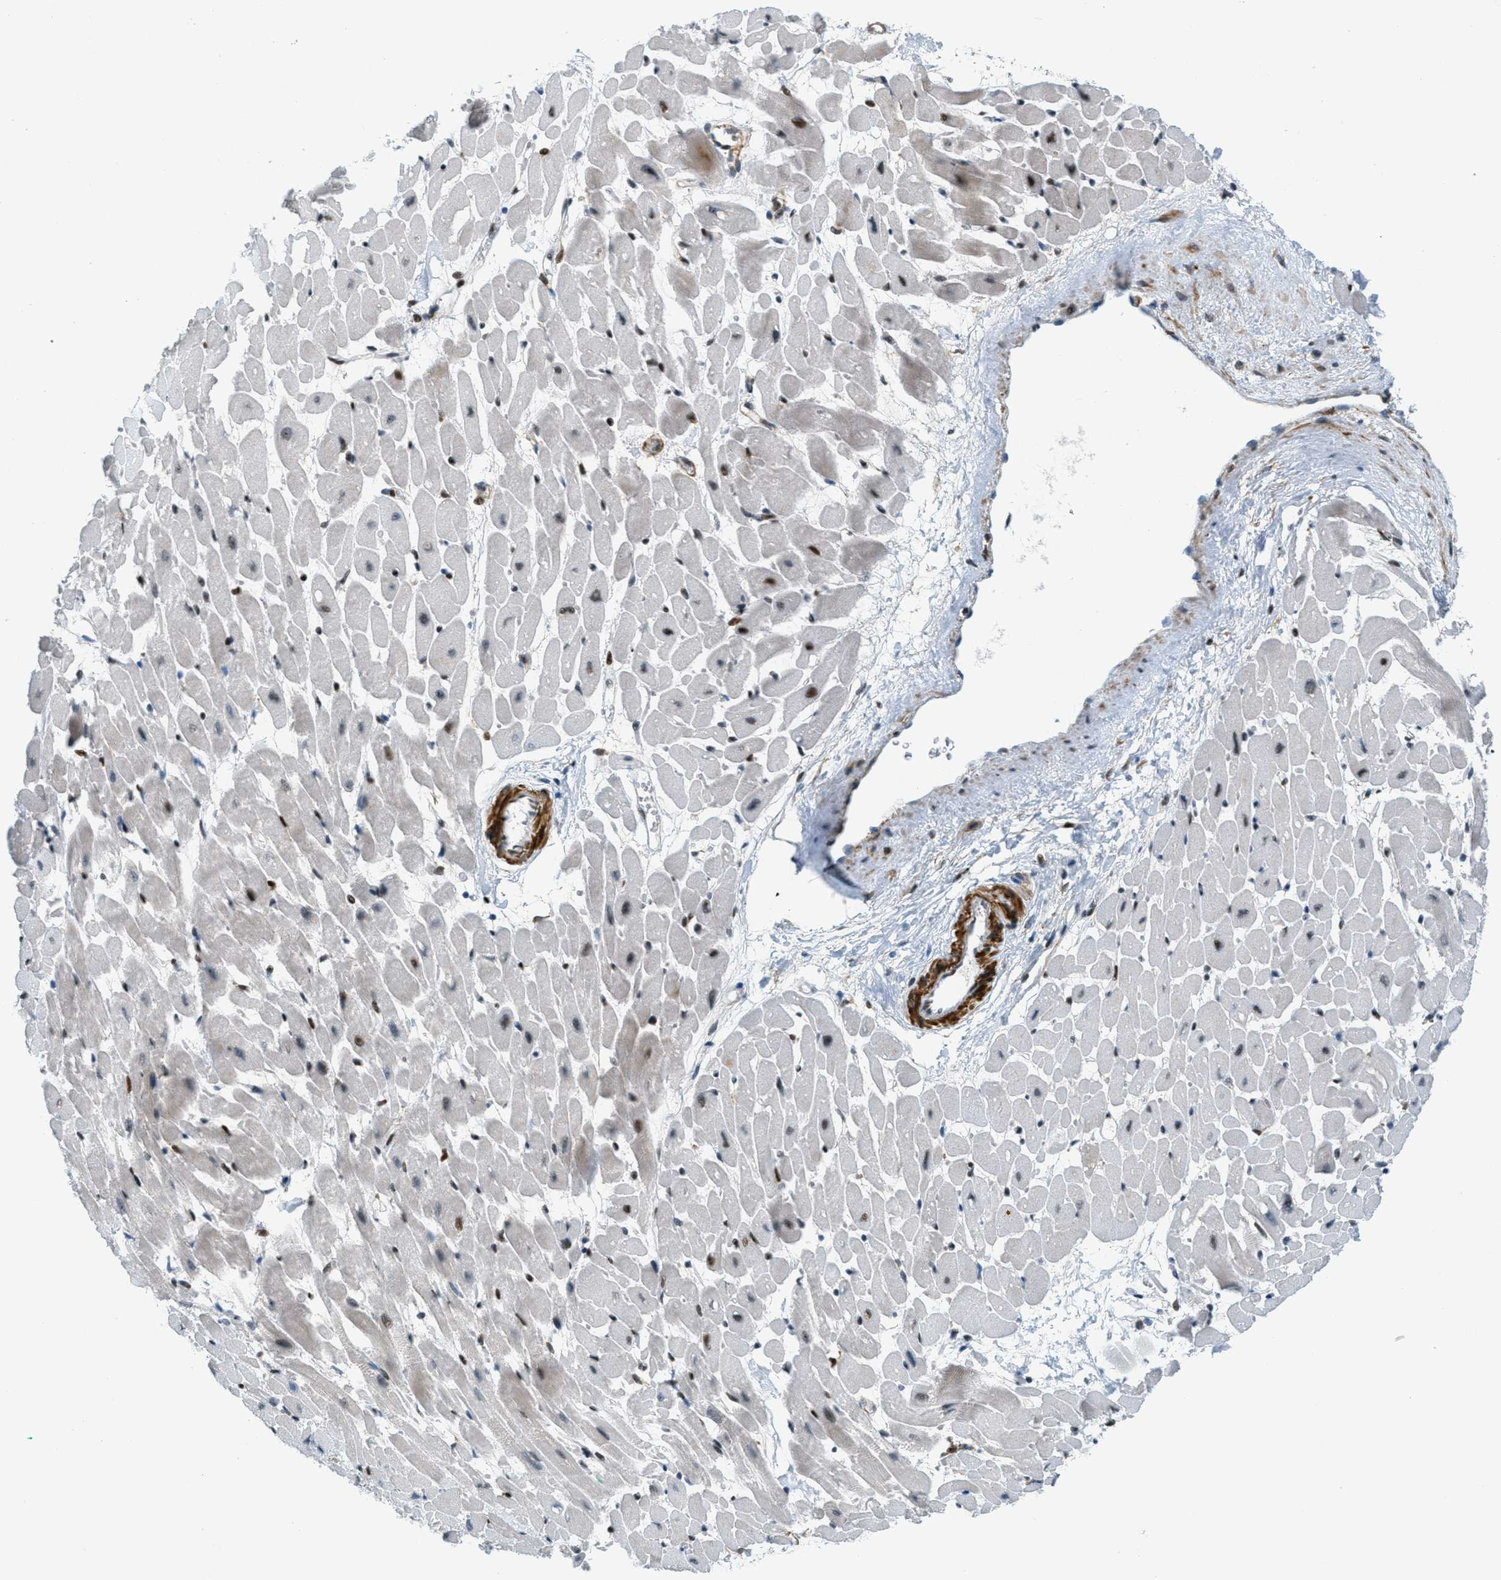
{"staining": {"intensity": "moderate", "quantity": "25%-75%", "location": "nuclear"}, "tissue": "heart muscle", "cell_type": "Cardiomyocytes", "image_type": "normal", "snomed": [{"axis": "morphology", "description": "Normal tissue, NOS"}, {"axis": "topography", "description": "Heart"}], "caption": "Moderate nuclear expression for a protein is seen in approximately 25%-75% of cardiomyocytes of unremarkable heart muscle using immunohistochemistry.", "gene": "ZDHHC23", "patient": {"sex": "male", "age": 45}}